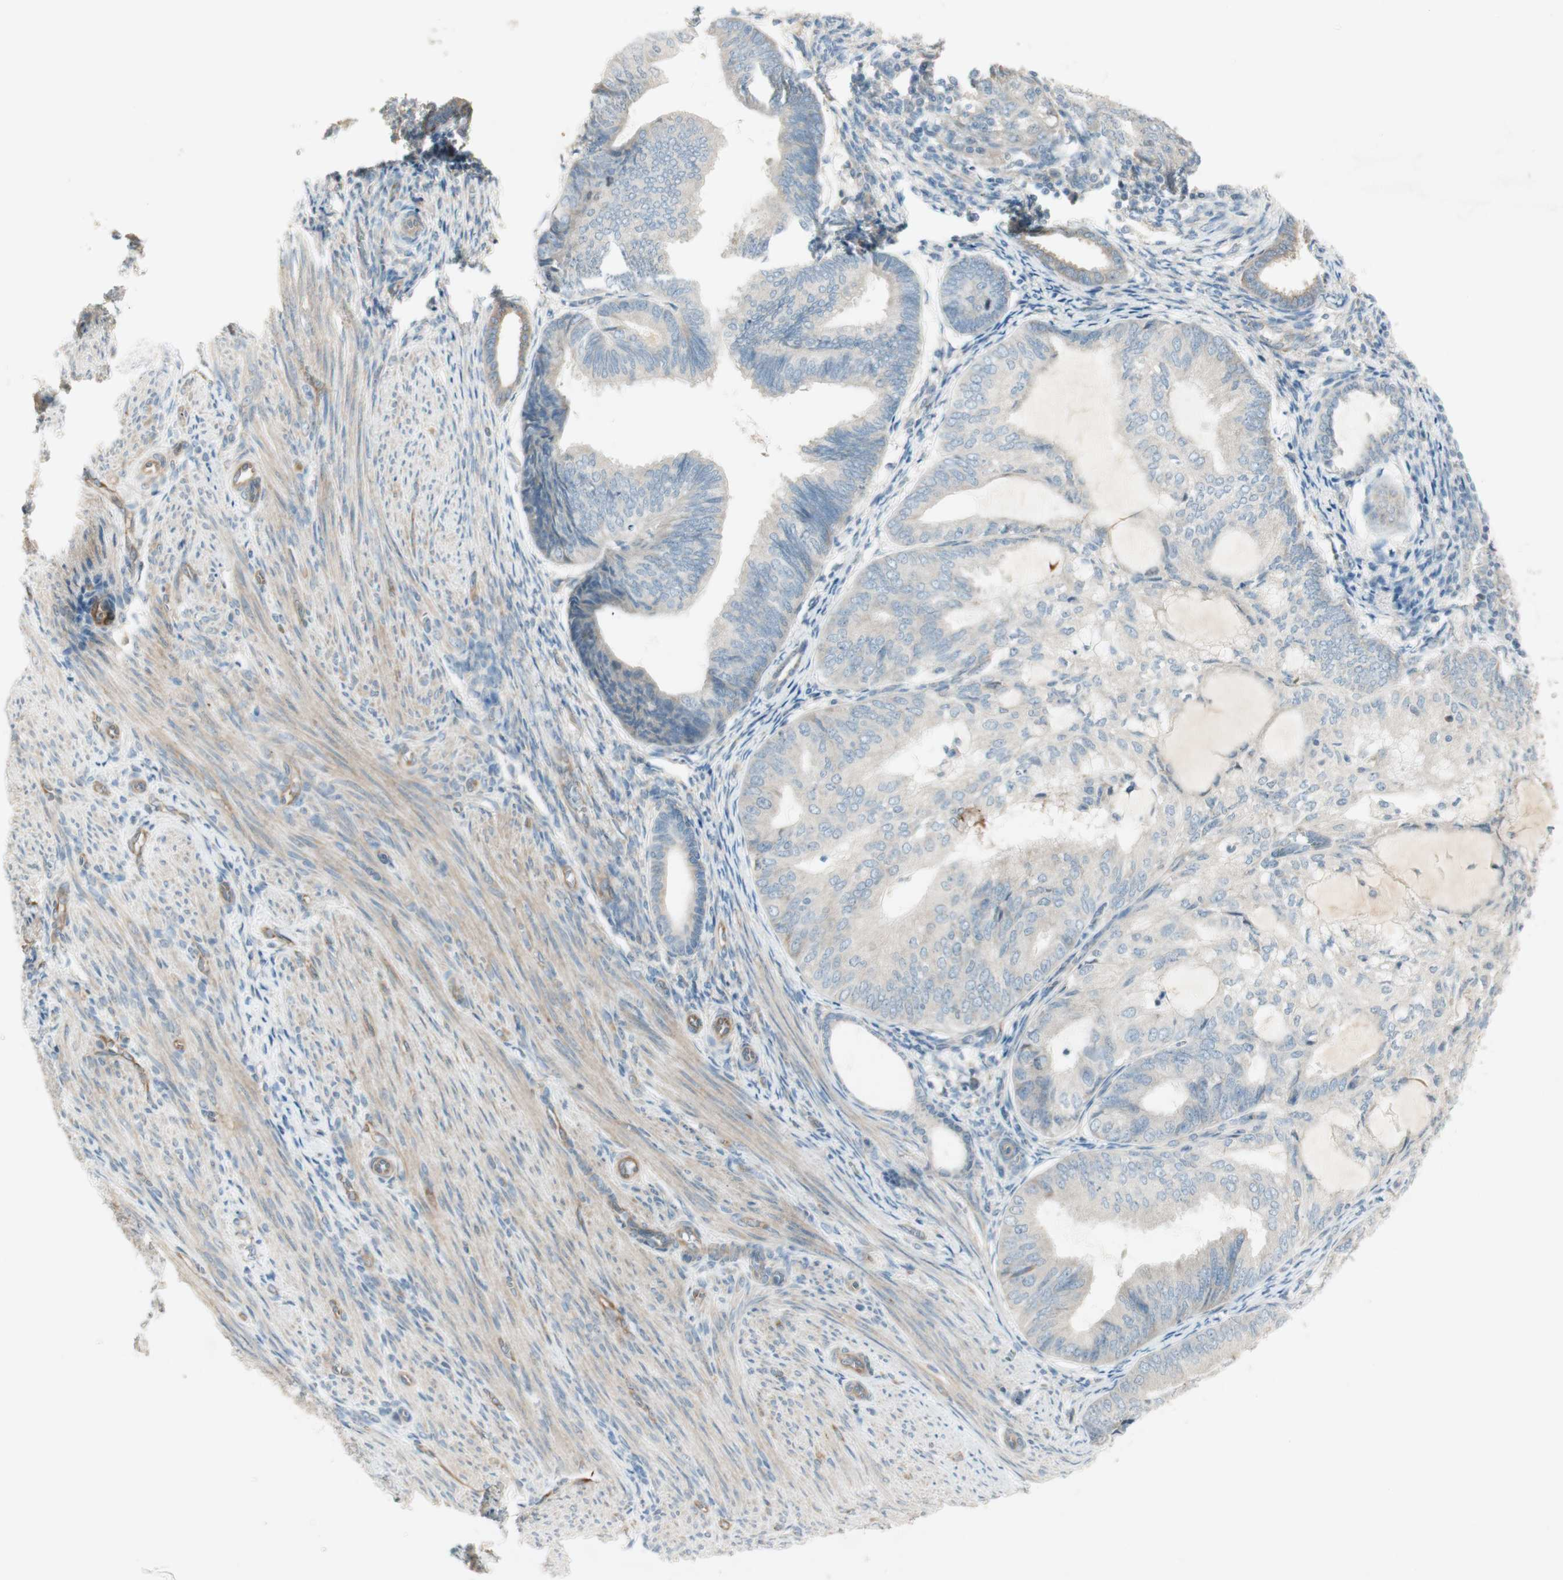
{"staining": {"intensity": "weak", "quantity": "25%-75%", "location": "cytoplasmic/membranous"}, "tissue": "endometrial cancer", "cell_type": "Tumor cells", "image_type": "cancer", "snomed": [{"axis": "morphology", "description": "Adenocarcinoma, NOS"}, {"axis": "topography", "description": "Endometrium"}], "caption": "Adenocarcinoma (endometrial) tissue demonstrates weak cytoplasmic/membranous positivity in approximately 25%-75% of tumor cells (Stains: DAB (3,3'-diaminobenzidine) in brown, nuclei in blue, Microscopy: brightfield microscopy at high magnification).", "gene": "STON1-GTF2A1L", "patient": {"sex": "female", "age": 81}}